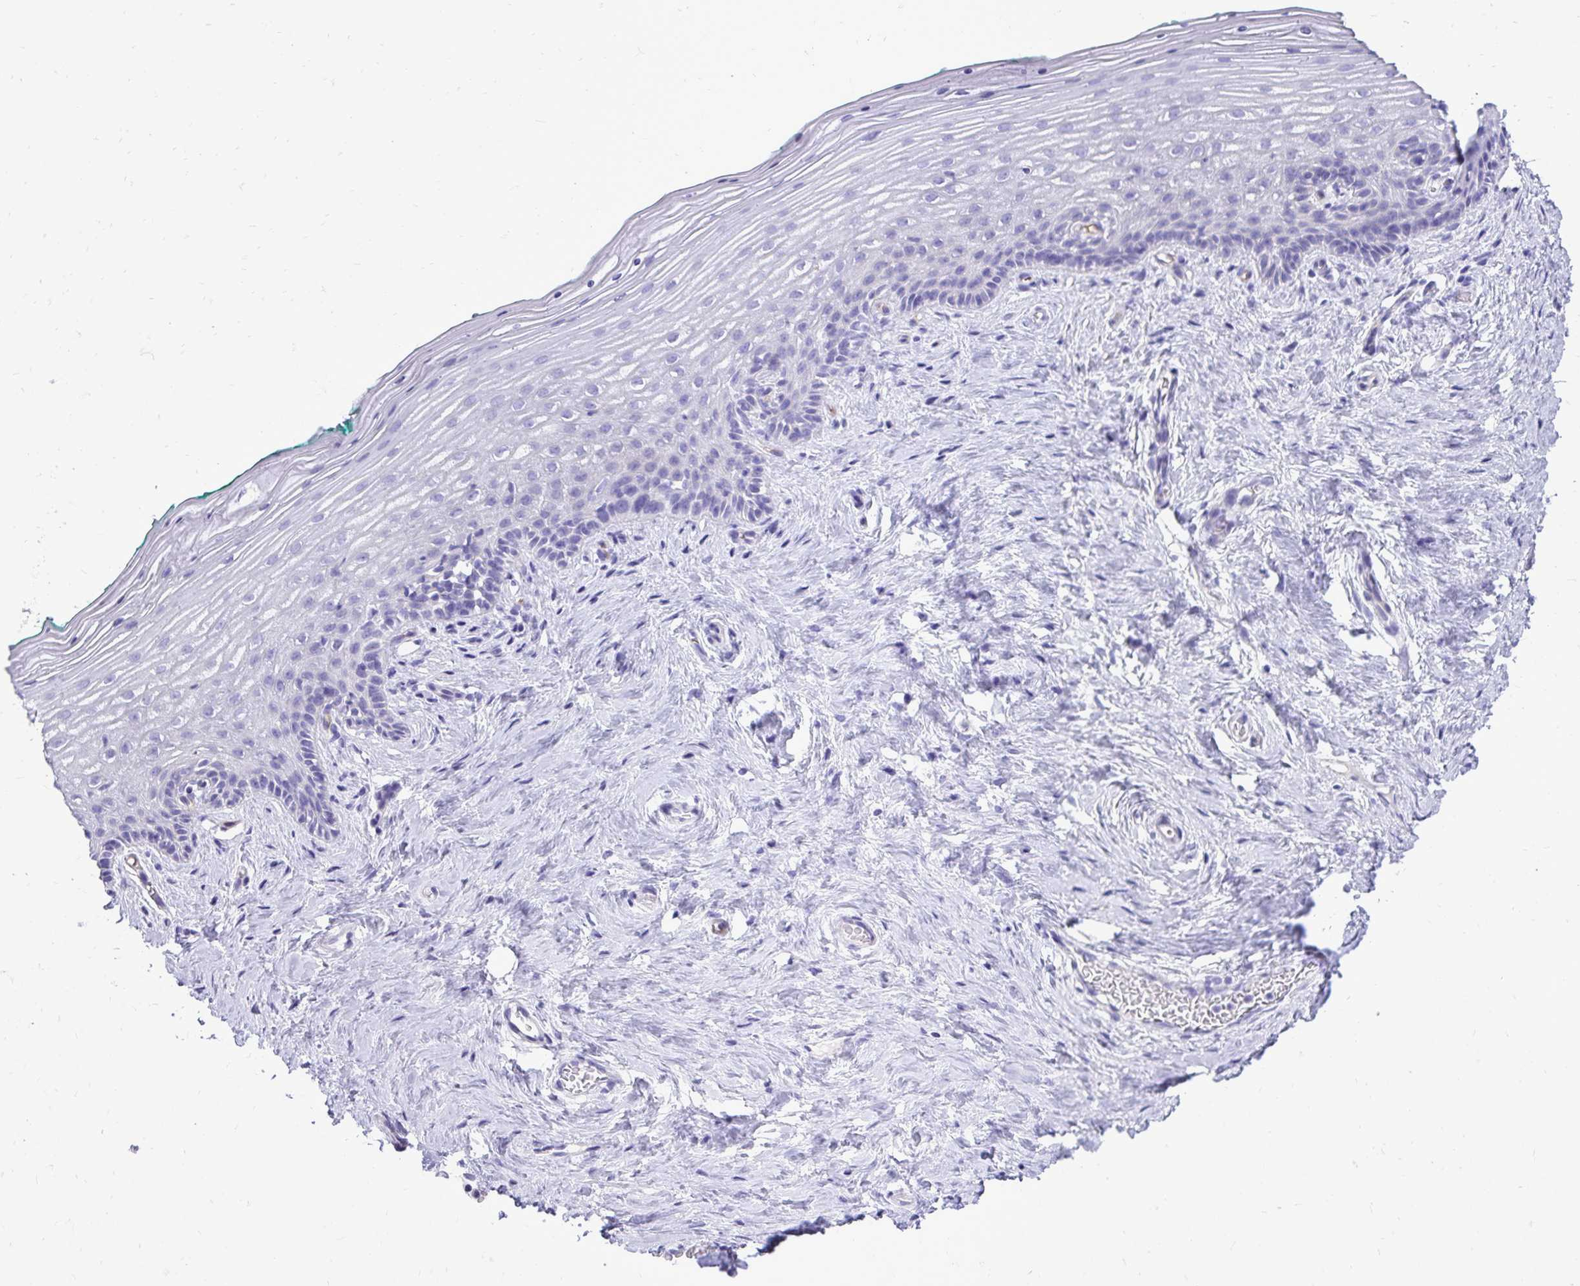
{"staining": {"intensity": "negative", "quantity": "none", "location": "none"}, "tissue": "vagina", "cell_type": "Squamous epithelial cells", "image_type": "normal", "snomed": [{"axis": "morphology", "description": "Normal tissue, NOS"}, {"axis": "topography", "description": "Vagina"}], "caption": "Vagina was stained to show a protein in brown. There is no significant positivity in squamous epithelial cells. (Brightfield microscopy of DAB (3,3'-diaminobenzidine) immunohistochemistry at high magnification).", "gene": "PELI3", "patient": {"sex": "female", "age": 45}}